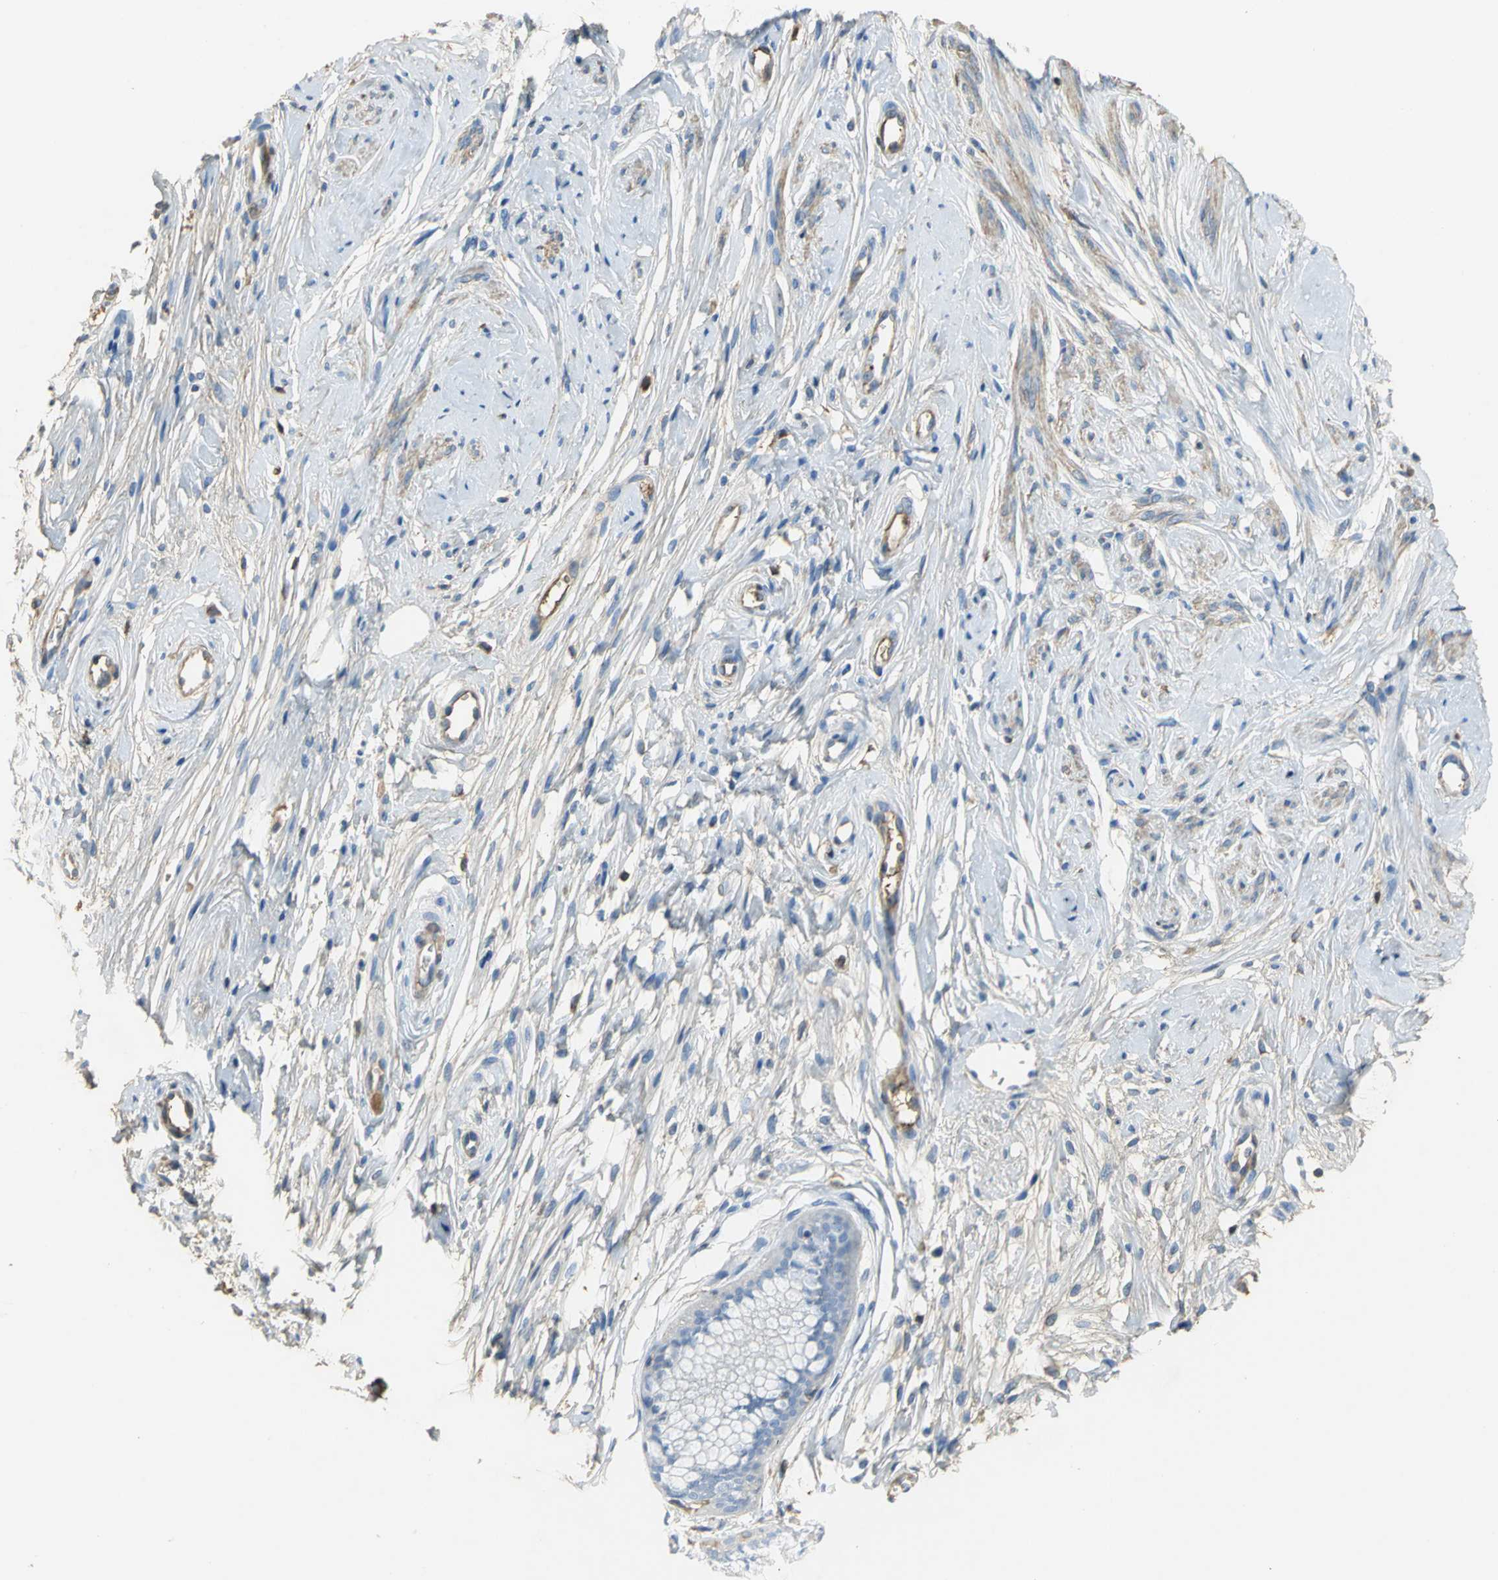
{"staining": {"intensity": "negative", "quantity": "none", "location": "none"}, "tissue": "cervix", "cell_type": "Glandular cells", "image_type": "normal", "snomed": [{"axis": "morphology", "description": "Normal tissue, NOS"}, {"axis": "topography", "description": "Cervix"}], "caption": "High magnification brightfield microscopy of benign cervix stained with DAB (3,3'-diaminobenzidine) (brown) and counterstained with hematoxylin (blue): glandular cells show no significant staining. The staining is performed using DAB (3,3'-diaminobenzidine) brown chromogen with nuclei counter-stained in using hematoxylin.", "gene": "GYG2", "patient": {"sex": "female", "age": 39}}